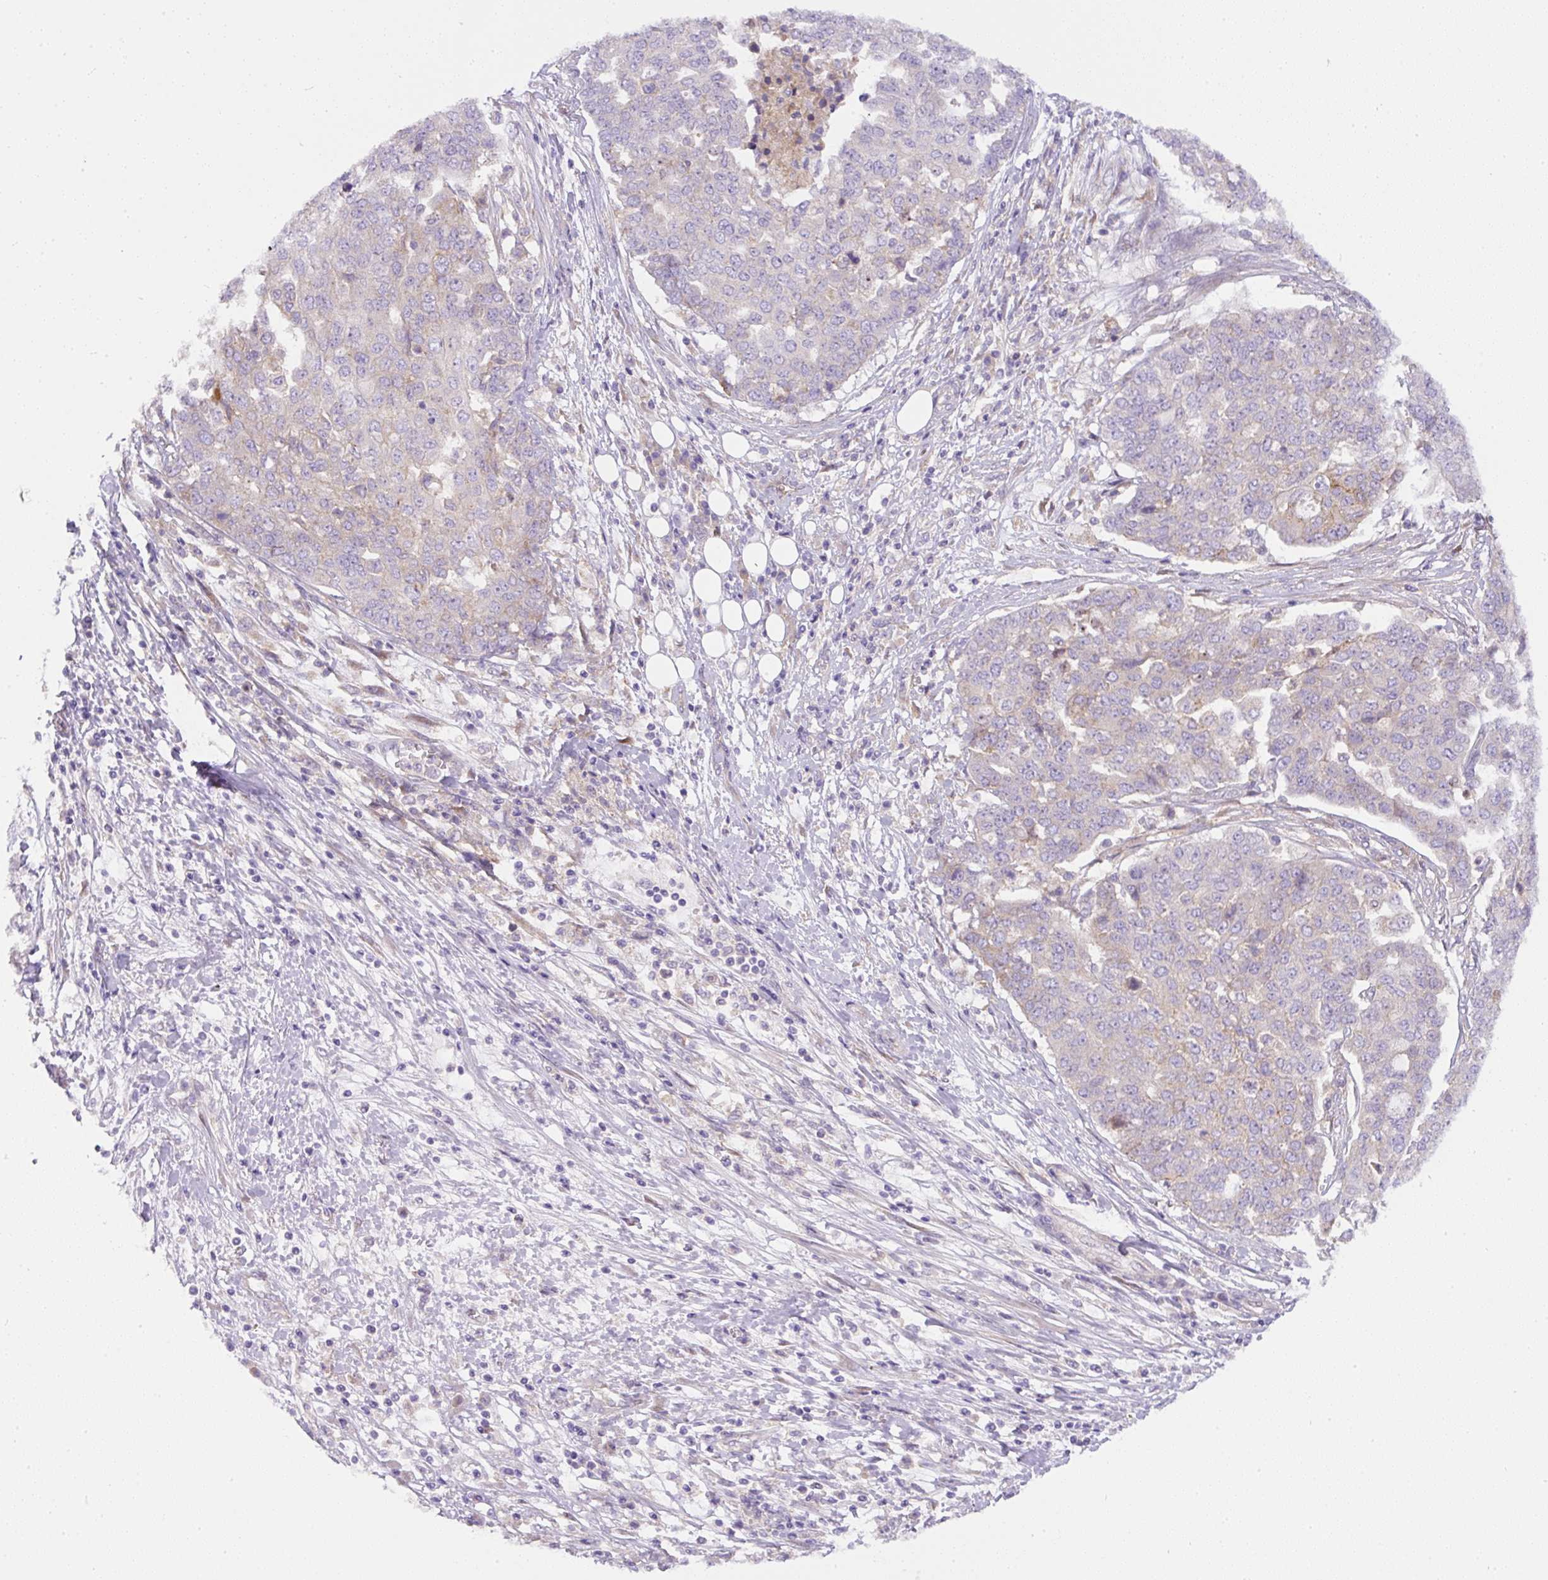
{"staining": {"intensity": "negative", "quantity": "none", "location": "none"}, "tissue": "ovarian cancer", "cell_type": "Tumor cells", "image_type": "cancer", "snomed": [{"axis": "morphology", "description": "Cystadenocarcinoma, serous, NOS"}, {"axis": "topography", "description": "Soft tissue"}, {"axis": "topography", "description": "Ovary"}], "caption": "Human ovarian serous cystadenocarcinoma stained for a protein using immunohistochemistry exhibits no positivity in tumor cells.", "gene": "DAPK1", "patient": {"sex": "female", "age": 57}}